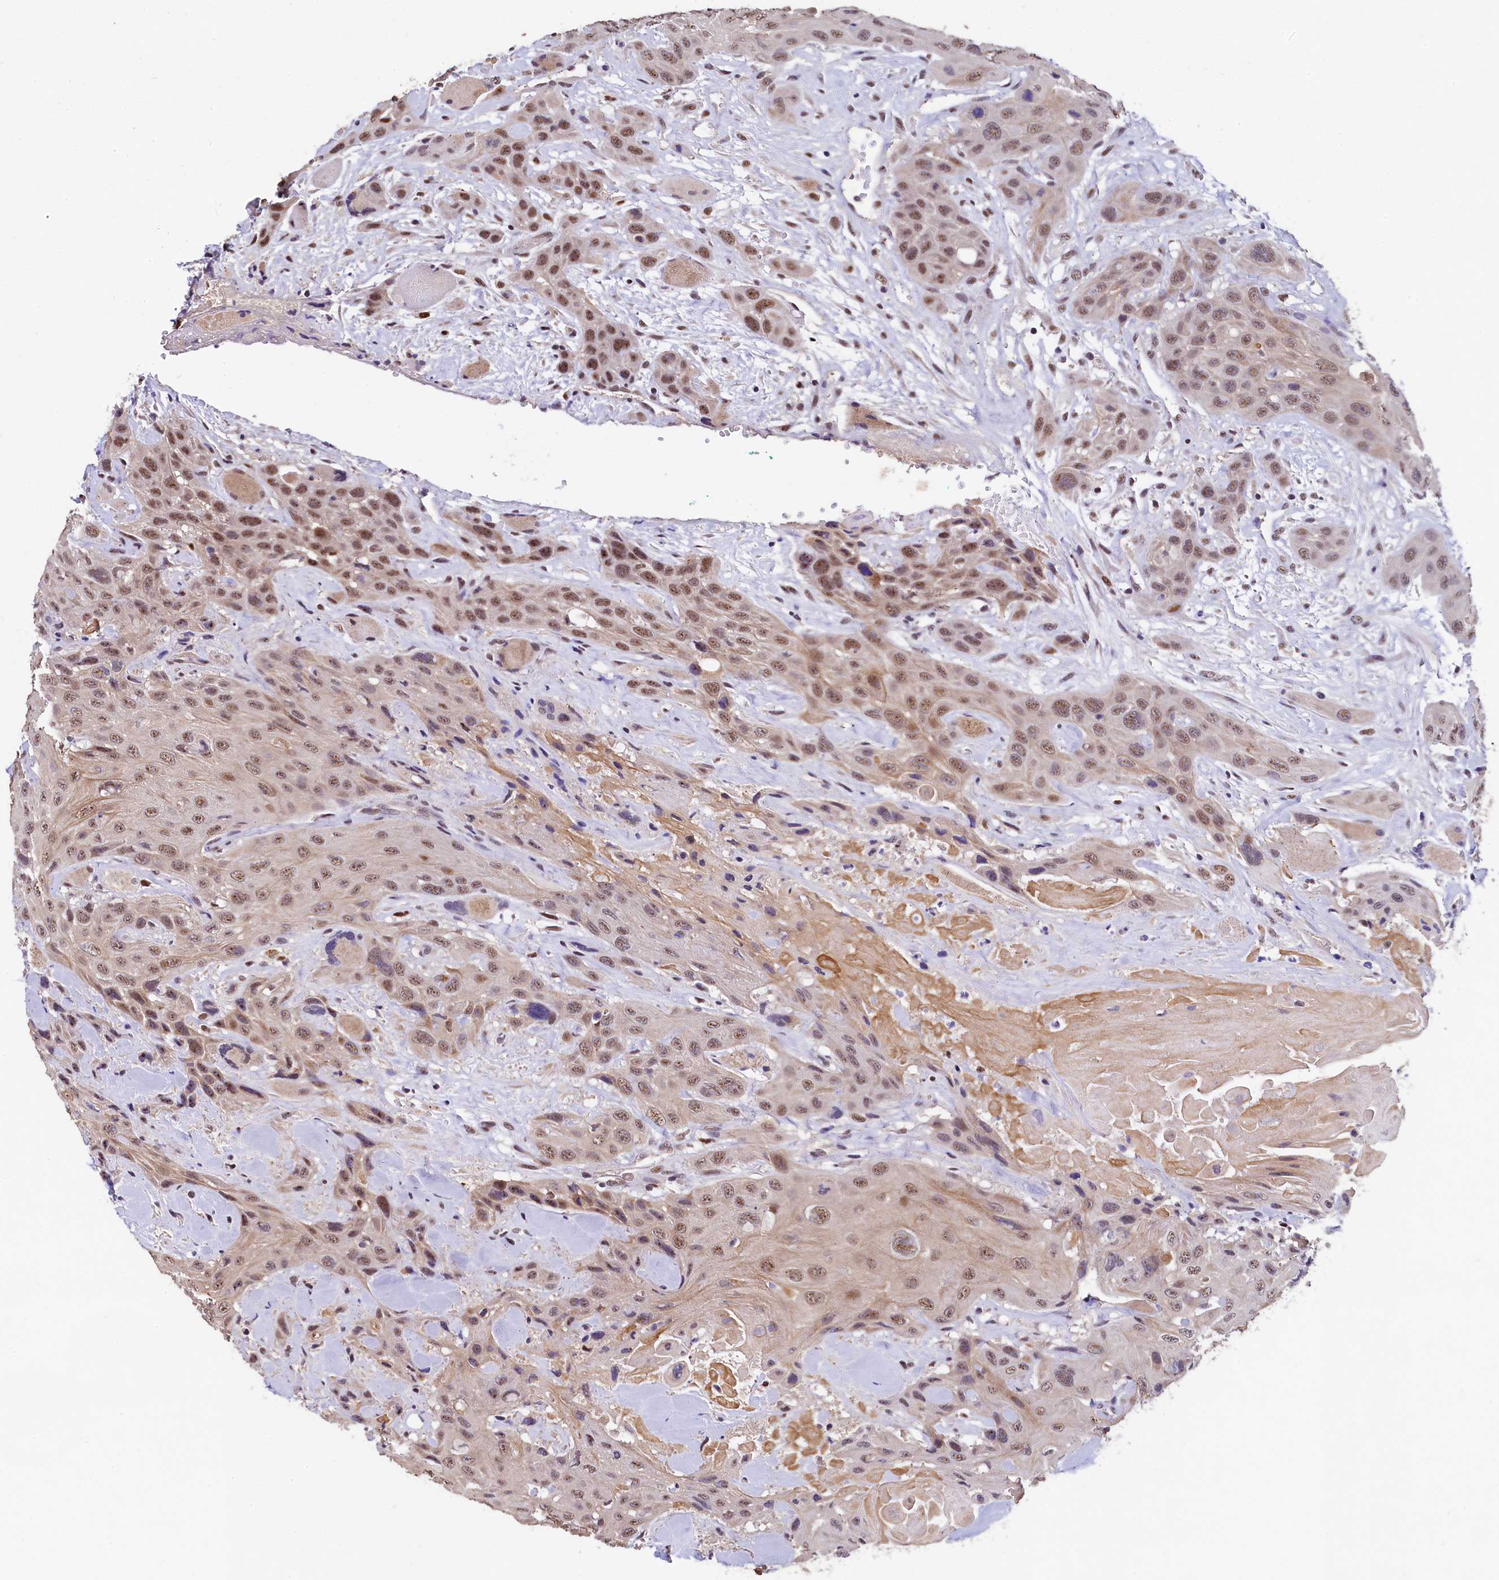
{"staining": {"intensity": "moderate", "quantity": ">75%", "location": "nuclear"}, "tissue": "head and neck cancer", "cell_type": "Tumor cells", "image_type": "cancer", "snomed": [{"axis": "morphology", "description": "Squamous cell carcinoma, NOS"}, {"axis": "topography", "description": "Head-Neck"}], "caption": "Squamous cell carcinoma (head and neck) stained with IHC displays moderate nuclear staining in about >75% of tumor cells. (IHC, brightfield microscopy, high magnification).", "gene": "HECTD4", "patient": {"sex": "male", "age": 81}}